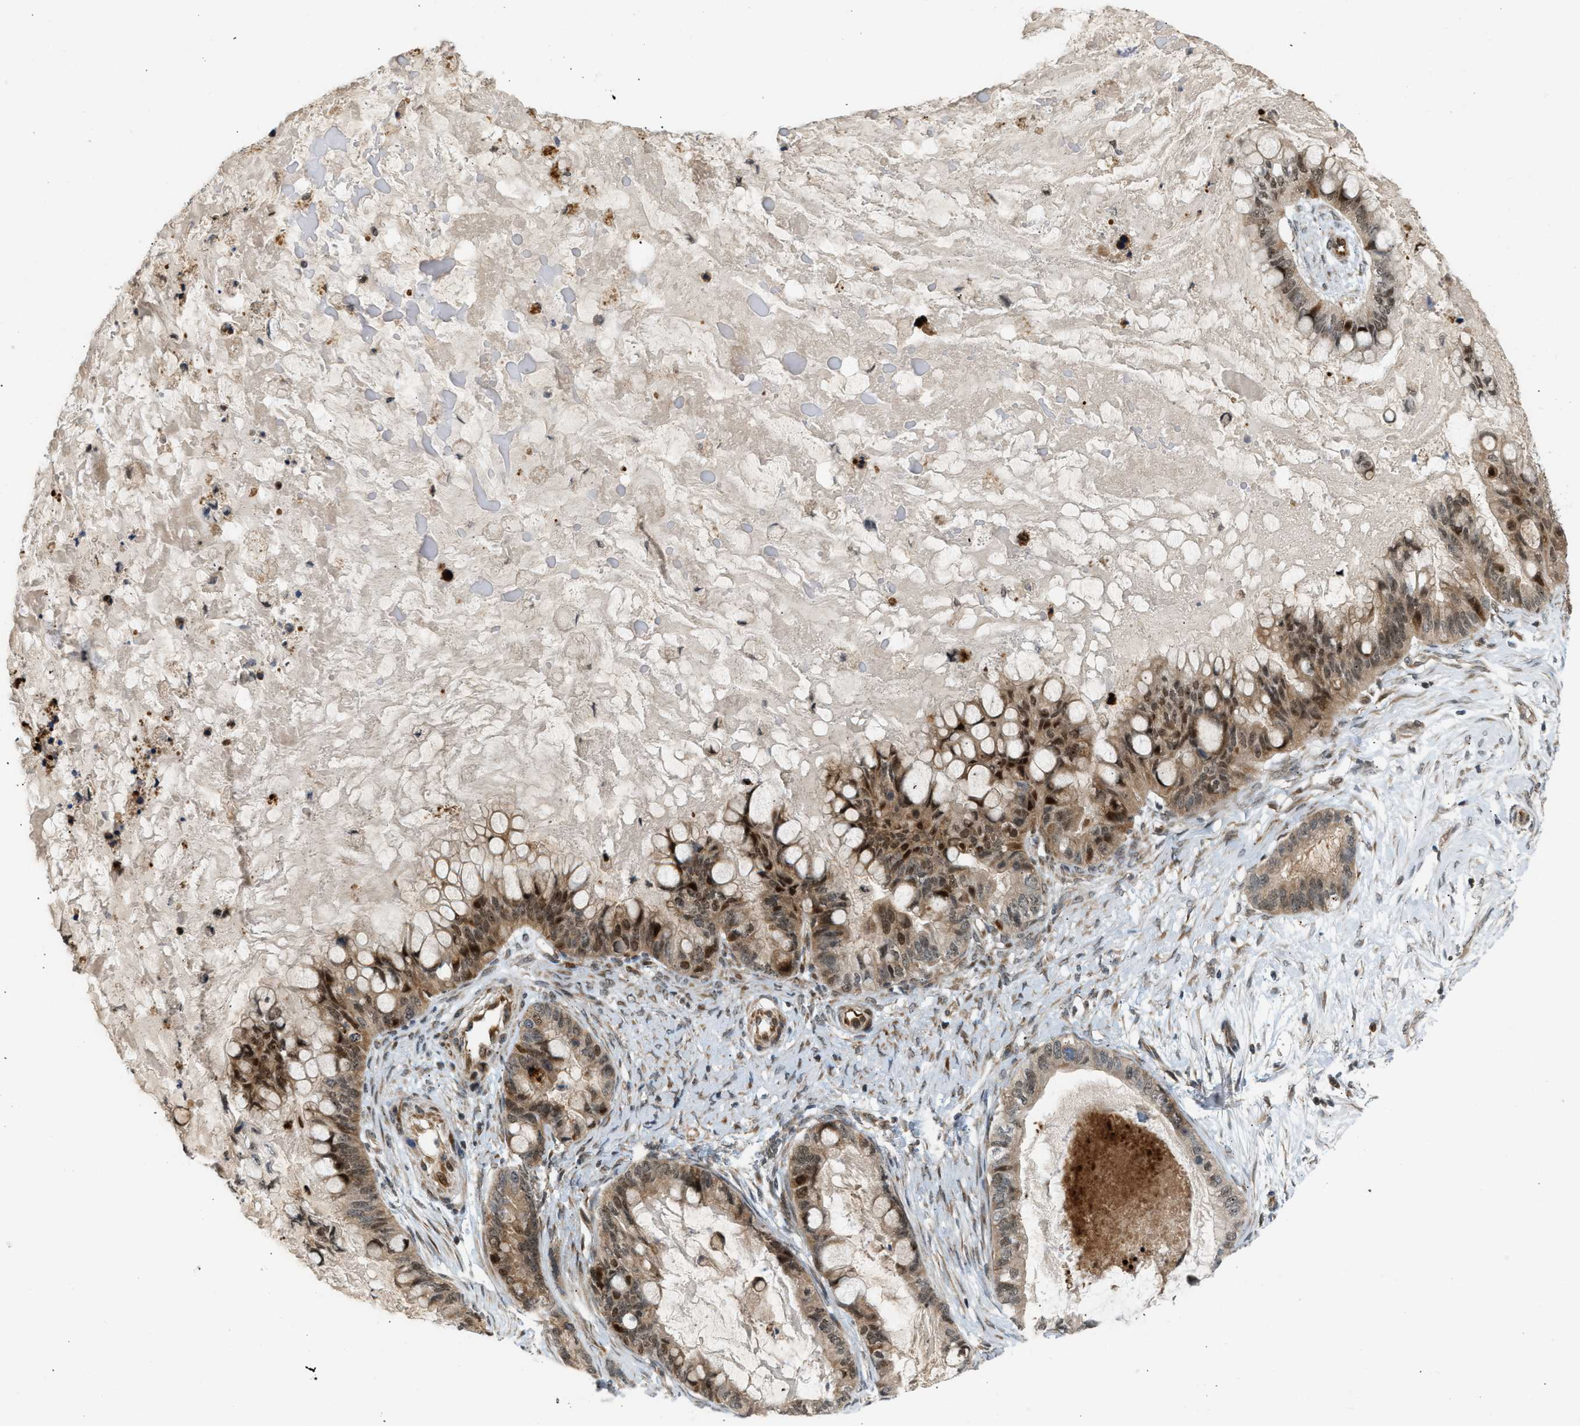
{"staining": {"intensity": "moderate", "quantity": ">75%", "location": "cytoplasmic/membranous,nuclear"}, "tissue": "ovarian cancer", "cell_type": "Tumor cells", "image_type": "cancer", "snomed": [{"axis": "morphology", "description": "Cystadenocarcinoma, mucinous, NOS"}, {"axis": "topography", "description": "Ovary"}], "caption": "Immunohistochemical staining of ovarian cancer (mucinous cystadenocarcinoma) demonstrates moderate cytoplasmic/membranous and nuclear protein expression in about >75% of tumor cells.", "gene": "BAG1", "patient": {"sex": "female", "age": 80}}